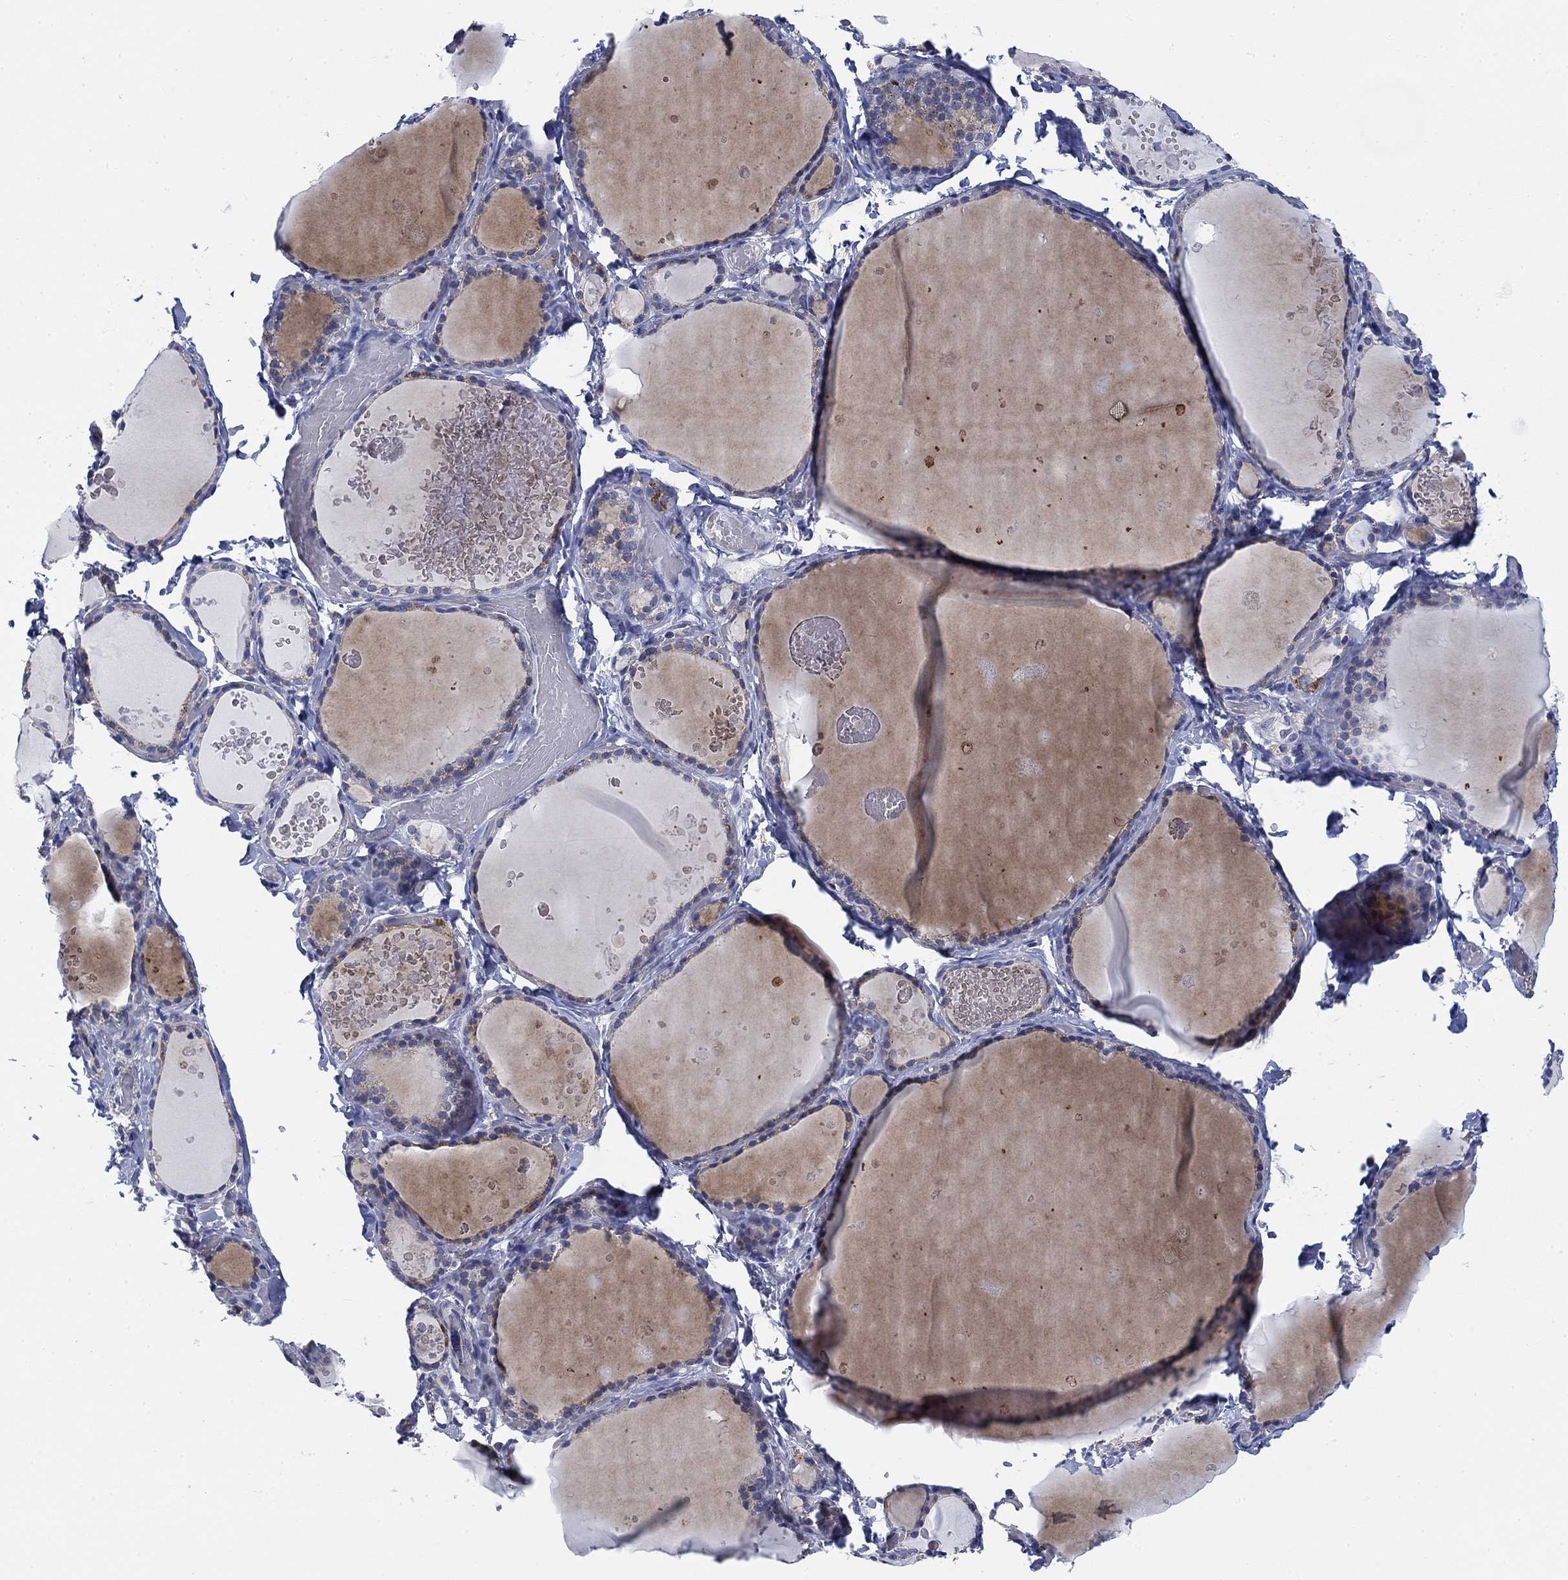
{"staining": {"intensity": "negative", "quantity": "none", "location": "none"}, "tissue": "thyroid gland", "cell_type": "Glandular cells", "image_type": "normal", "snomed": [{"axis": "morphology", "description": "Normal tissue, NOS"}, {"axis": "topography", "description": "Thyroid gland"}], "caption": "High magnification brightfield microscopy of benign thyroid gland stained with DAB (3,3'-diaminobenzidine) (brown) and counterstained with hematoxylin (blue): glandular cells show no significant positivity. The staining was performed using DAB to visualize the protein expression in brown, while the nuclei were stained in blue with hematoxylin (Magnification: 20x).", "gene": "NACAD", "patient": {"sex": "female", "age": 56}}